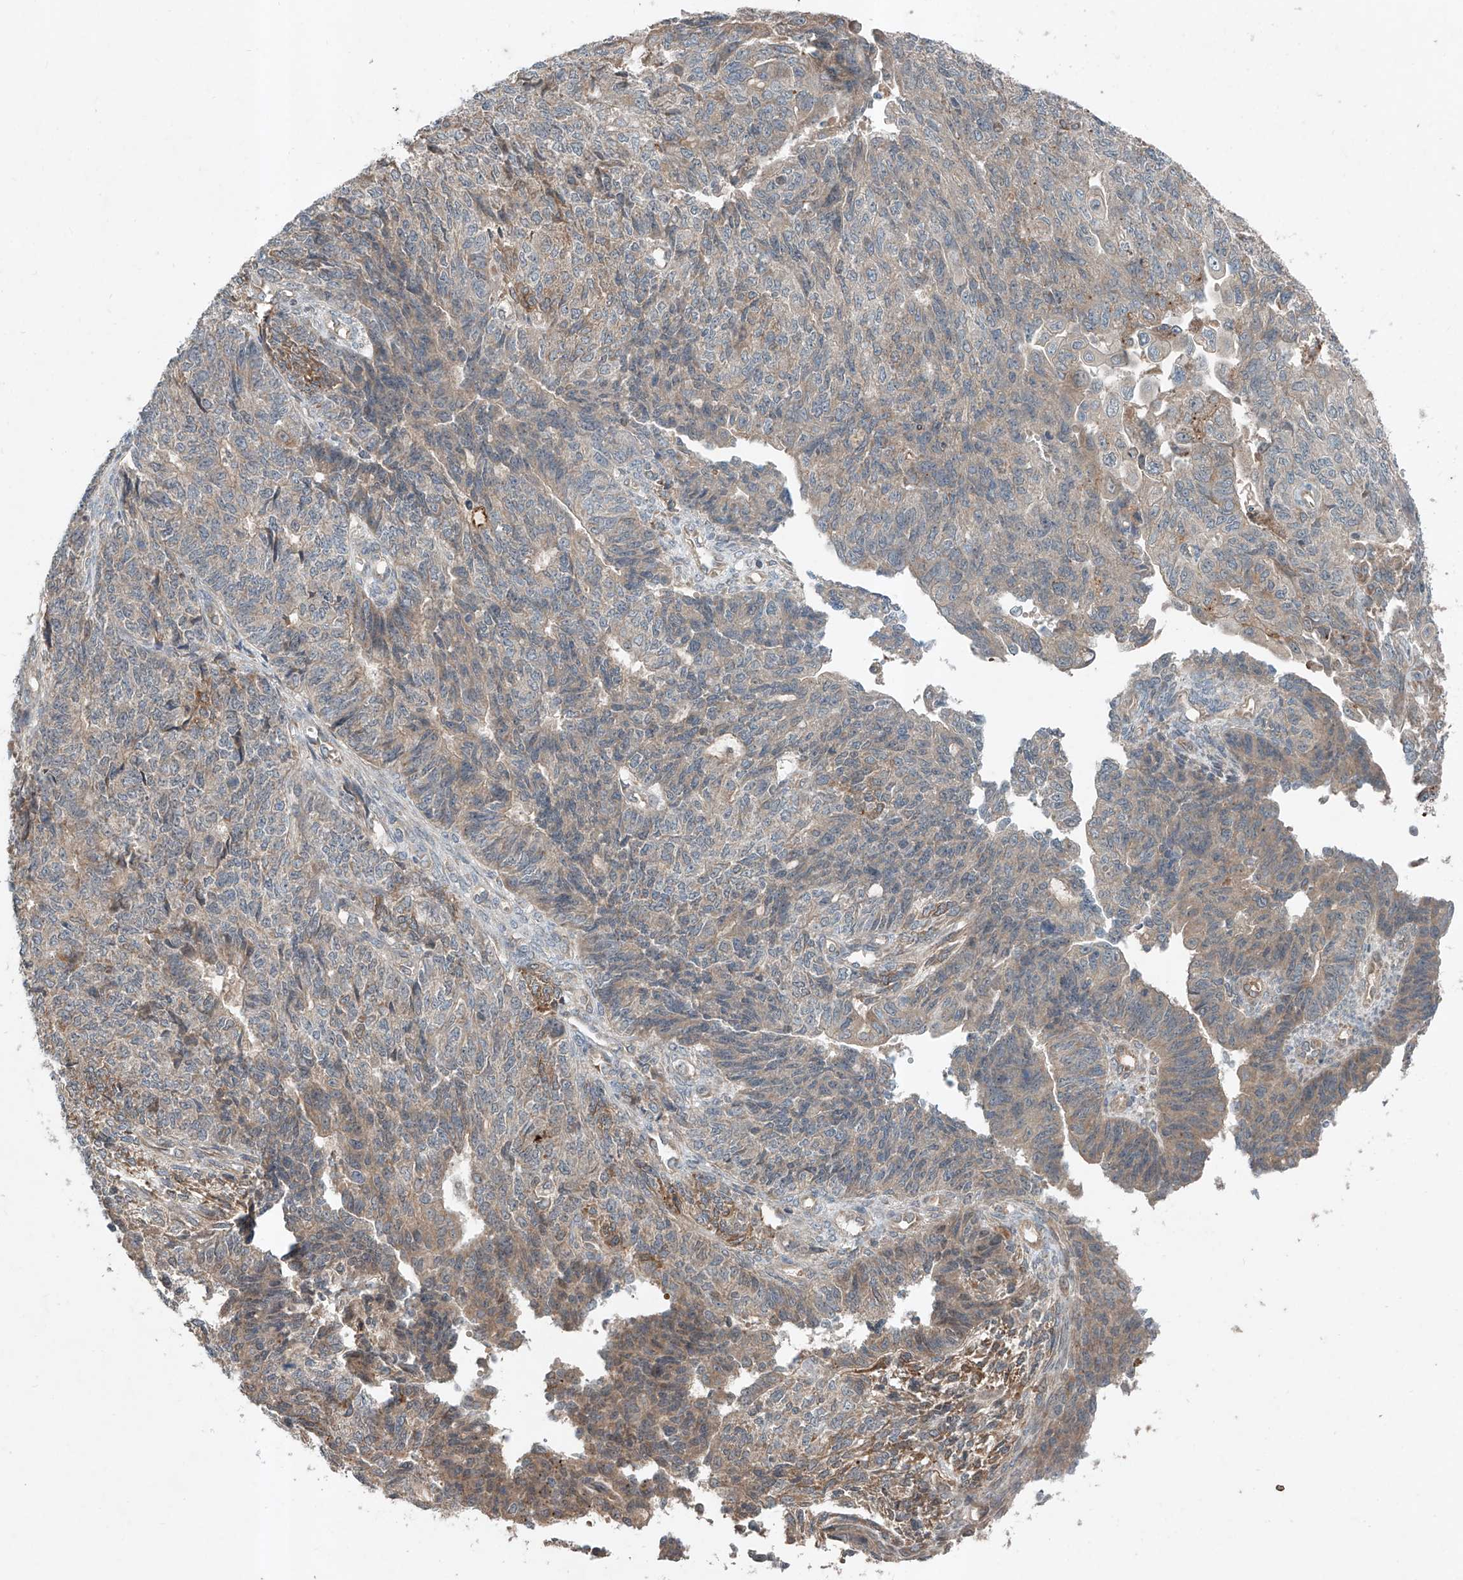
{"staining": {"intensity": "moderate", "quantity": "<25%", "location": "cytoplasmic/membranous"}, "tissue": "endometrial cancer", "cell_type": "Tumor cells", "image_type": "cancer", "snomed": [{"axis": "morphology", "description": "Adenocarcinoma, NOS"}, {"axis": "topography", "description": "Endometrium"}], "caption": "Immunohistochemical staining of adenocarcinoma (endometrial) demonstrates low levels of moderate cytoplasmic/membranous positivity in about <25% of tumor cells.", "gene": "ADAM23", "patient": {"sex": "female", "age": 32}}